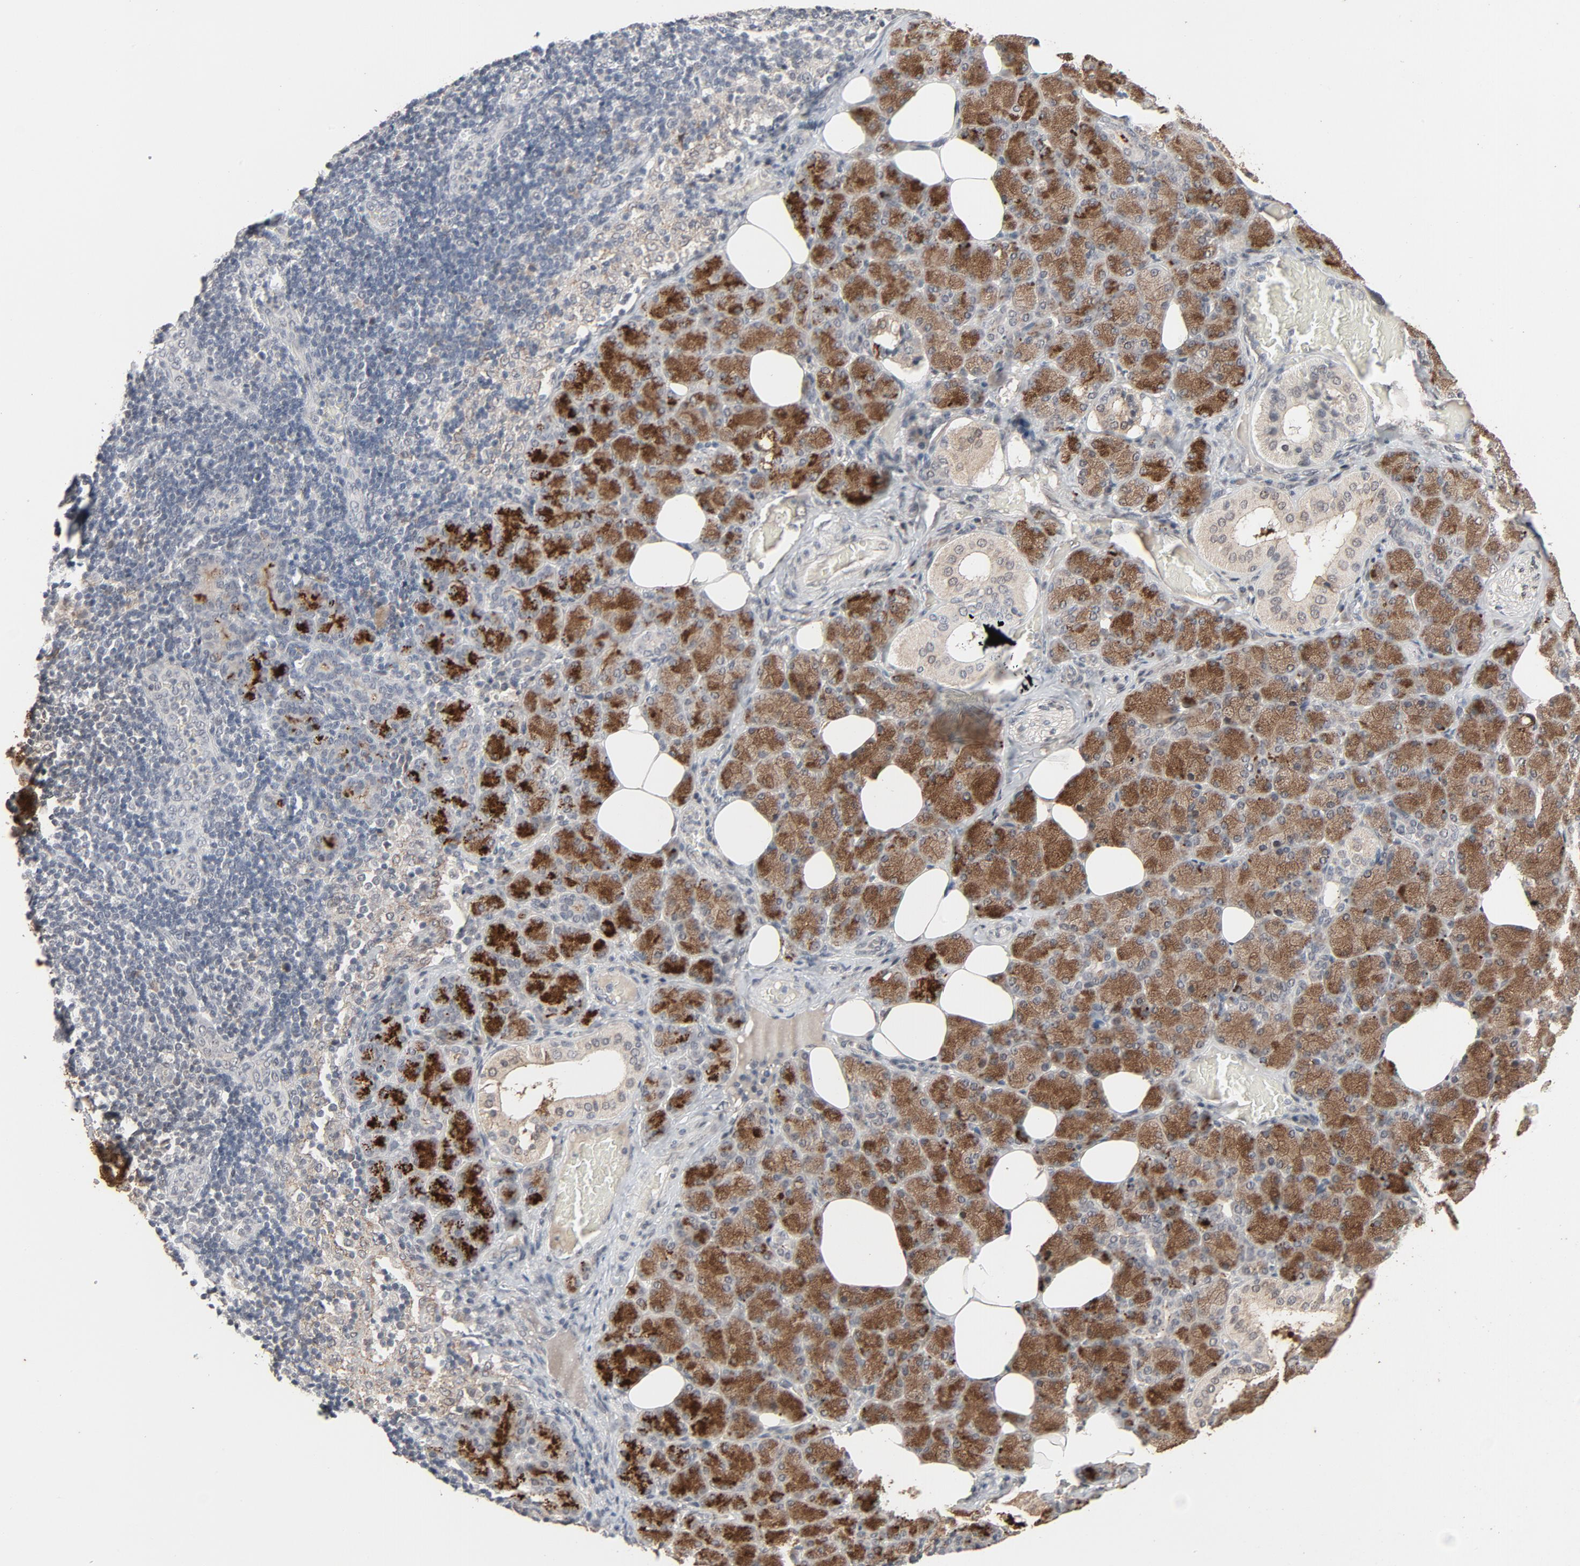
{"staining": {"intensity": "strong", "quantity": "25%-75%", "location": "cytoplasmic/membranous"}, "tissue": "salivary gland", "cell_type": "Glandular cells", "image_type": "normal", "snomed": [{"axis": "morphology", "description": "Normal tissue, NOS"}, {"axis": "topography", "description": "Lymph node"}, {"axis": "topography", "description": "Salivary gland"}], "caption": "Salivary gland was stained to show a protein in brown. There is high levels of strong cytoplasmic/membranous expression in about 25%-75% of glandular cells. (Brightfield microscopy of DAB IHC at high magnification).", "gene": "MT3", "patient": {"sex": "male", "age": 8}}